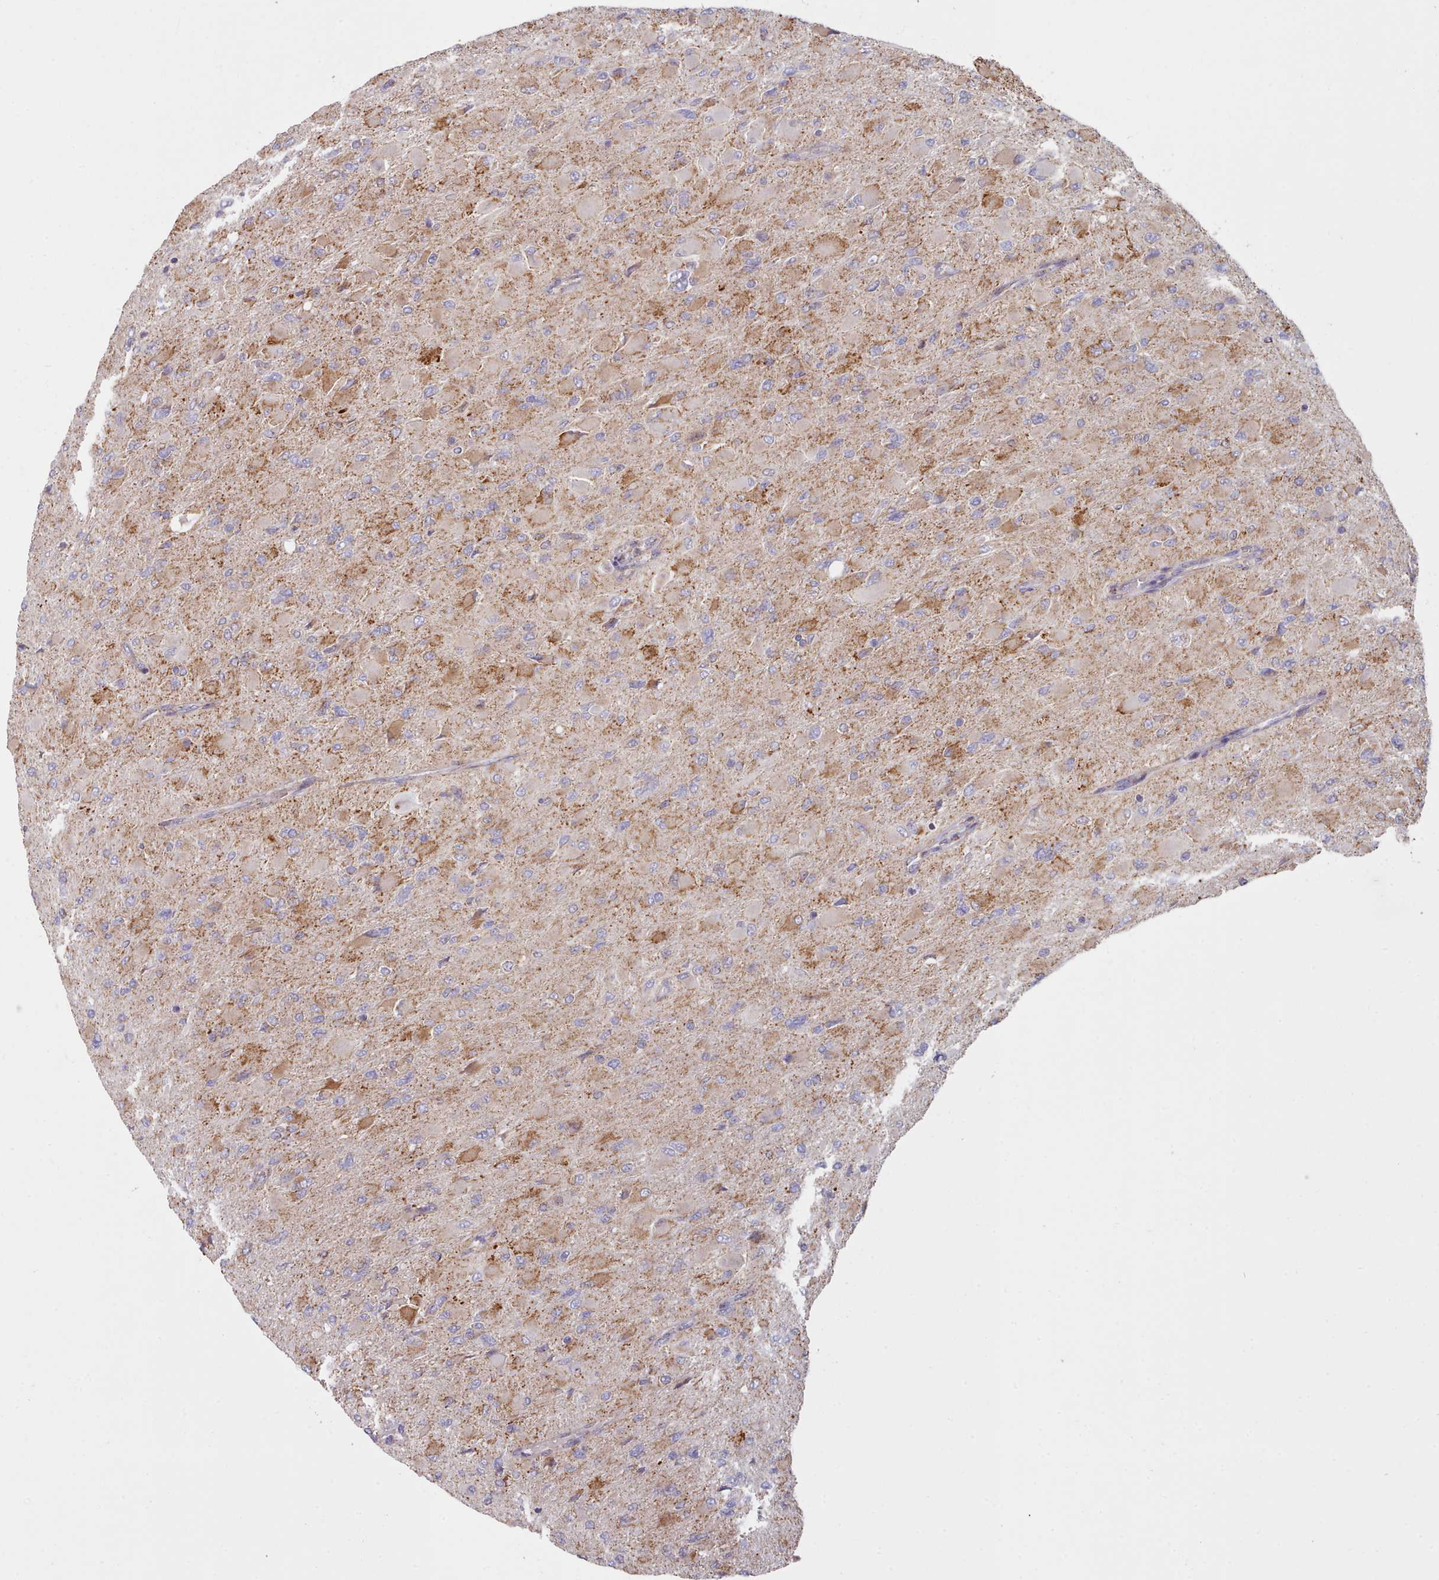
{"staining": {"intensity": "moderate", "quantity": ">75%", "location": "cytoplasmic/membranous"}, "tissue": "glioma", "cell_type": "Tumor cells", "image_type": "cancer", "snomed": [{"axis": "morphology", "description": "Glioma, malignant, High grade"}, {"axis": "topography", "description": "Cerebral cortex"}], "caption": "Immunohistochemical staining of human glioma exhibits medium levels of moderate cytoplasmic/membranous expression in about >75% of tumor cells. The staining is performed using DAB (3,3'-diaminobenzidine) brown chromogen to label protein expression. The nuclei are counter-stained blue using hematoxylin.", "gene": "HSDL2", "patient": {"sex": "female", "age": 36}}